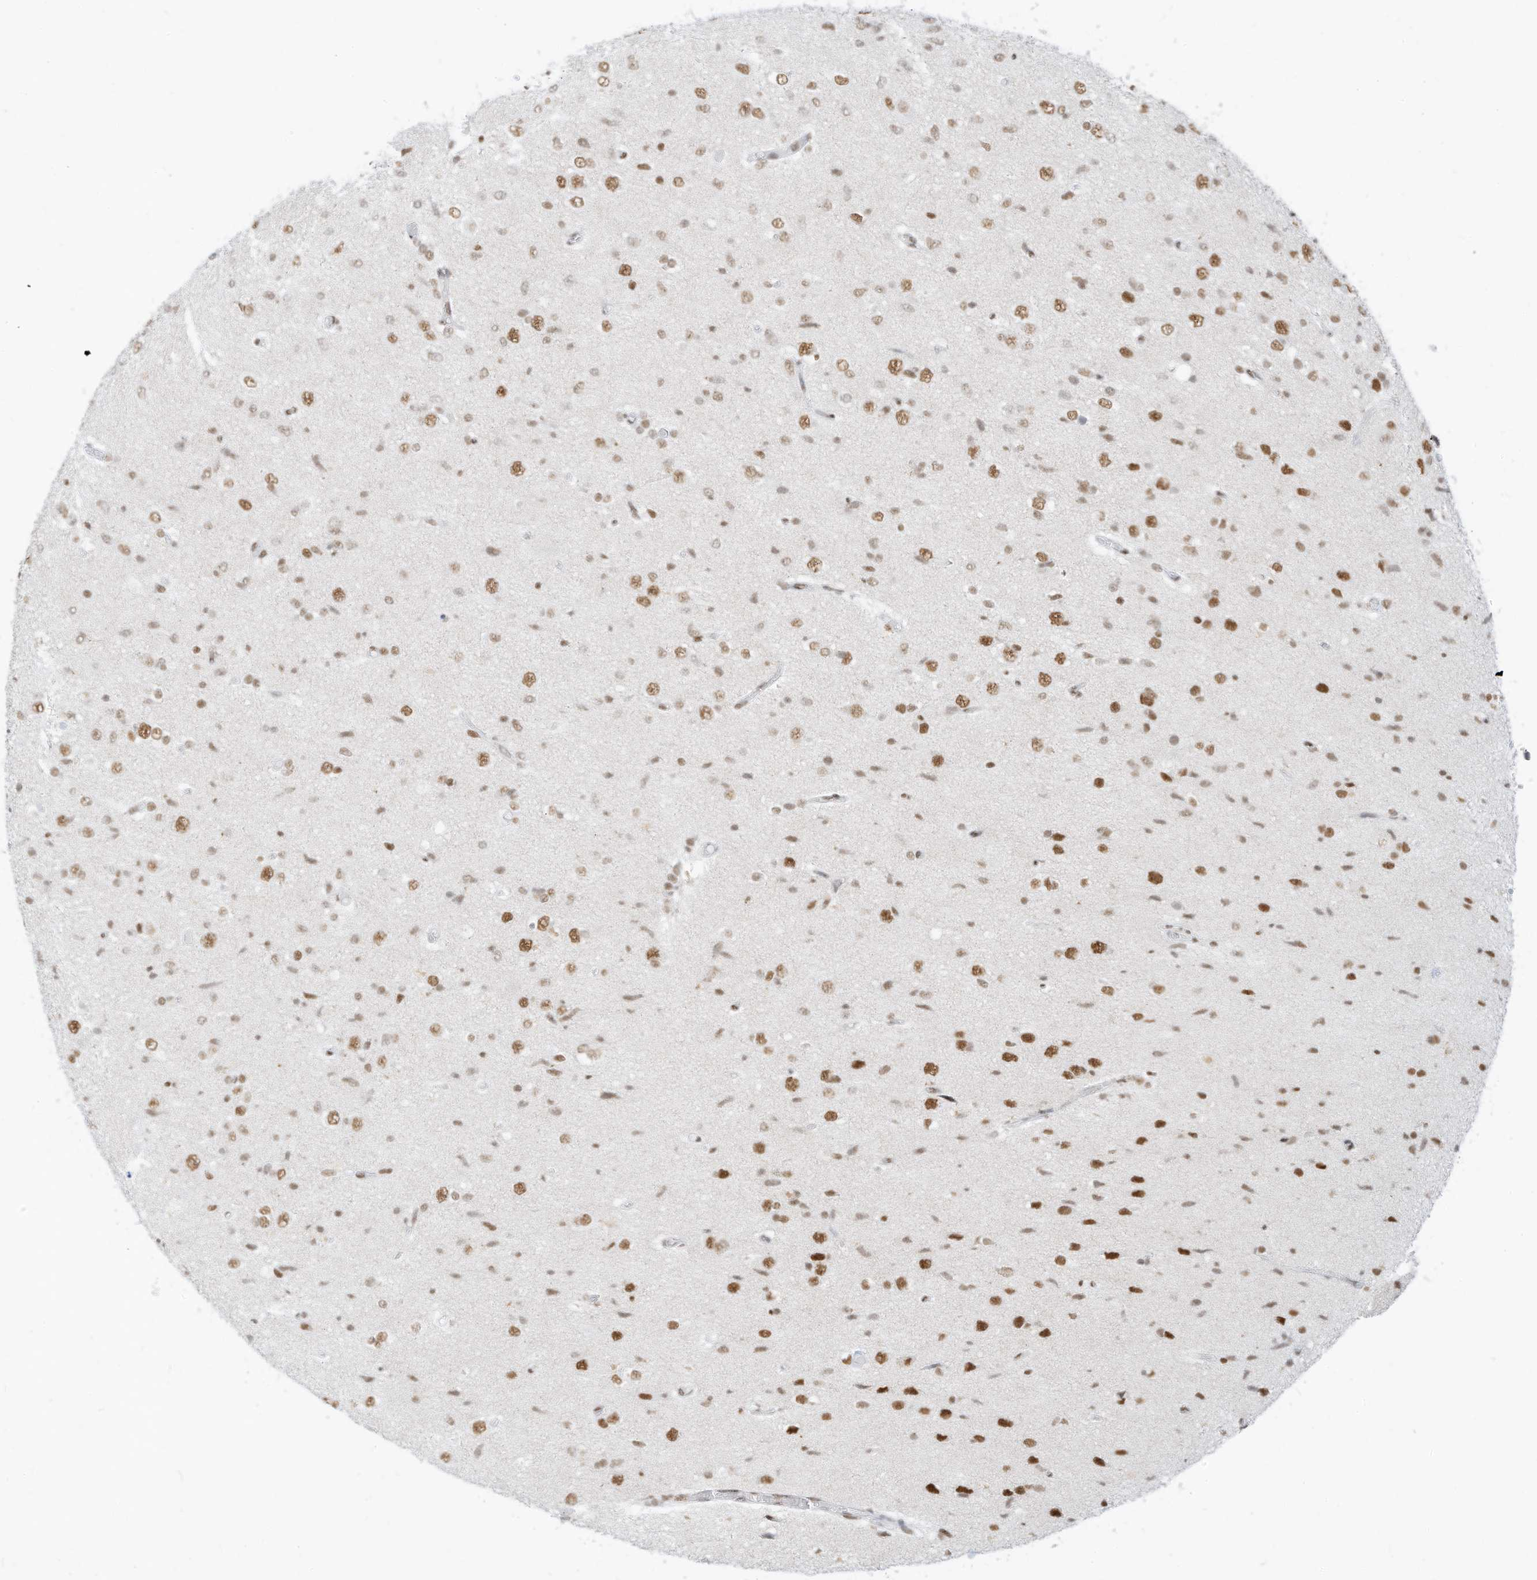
{"staining": {"intensity": "moderate", "quantity": ">75%", "location": "nuclear"}, "tissue": "glioma", "cell_type": "Tumor cells", "image_type": "cancer", "snomed": [{"axis": "morphology", "description": "Glioma, malignant, High grade"}, {"axis": "topography", "description": "Brain"}], "caption": "A brown stain labels moderate nuclear expression of a protein in glioma tumor cells. Using DAB (brown) and hematoxylin (blue) stains, captured at high magnification using brightfield microscopy.", "gene": "SMARCA2", "patient": {"sex": "female", "age": 59}}